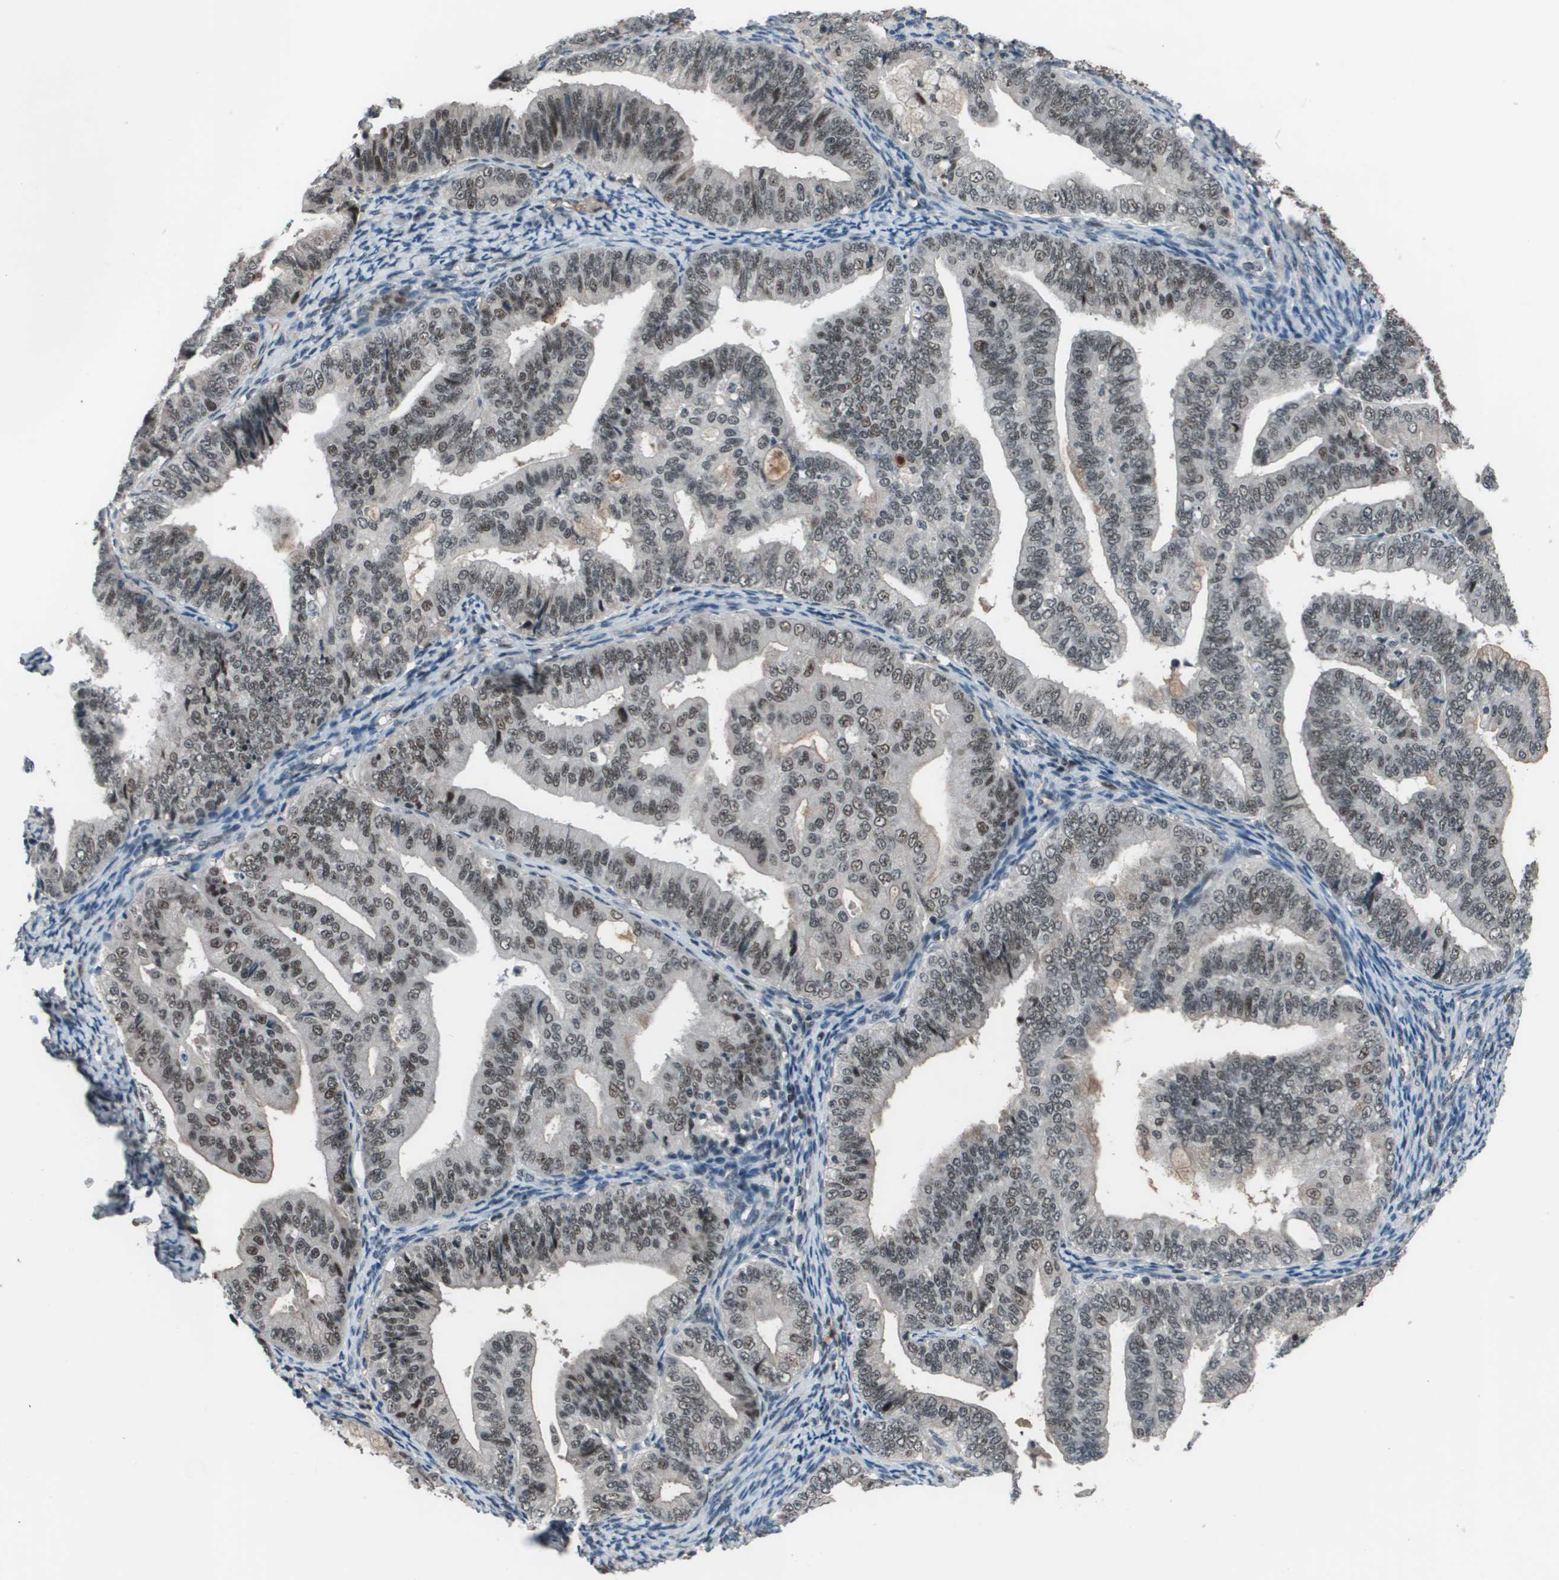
{"staining": {"intensity": "strong", "quantity": "25%-75%", "location": "nuclear"}, "tissue": "endometrial cancer", "cell_type": "Tumor cells", "image_type": "cancer", "snomed": [{"axis": "morphology", "description": "Adenocarcinoma, NOS"}, {"axis": "topography", "description": "Endometrium"}], "caption": "Immunohistochemical staining of adenocarcinoma (endometrial) displays high levels of strong nuclear positivity in approximately 25%-75% of tumor cells.", "gene": "THRAP3", "patient": {"sex": "female", "age": 63}}